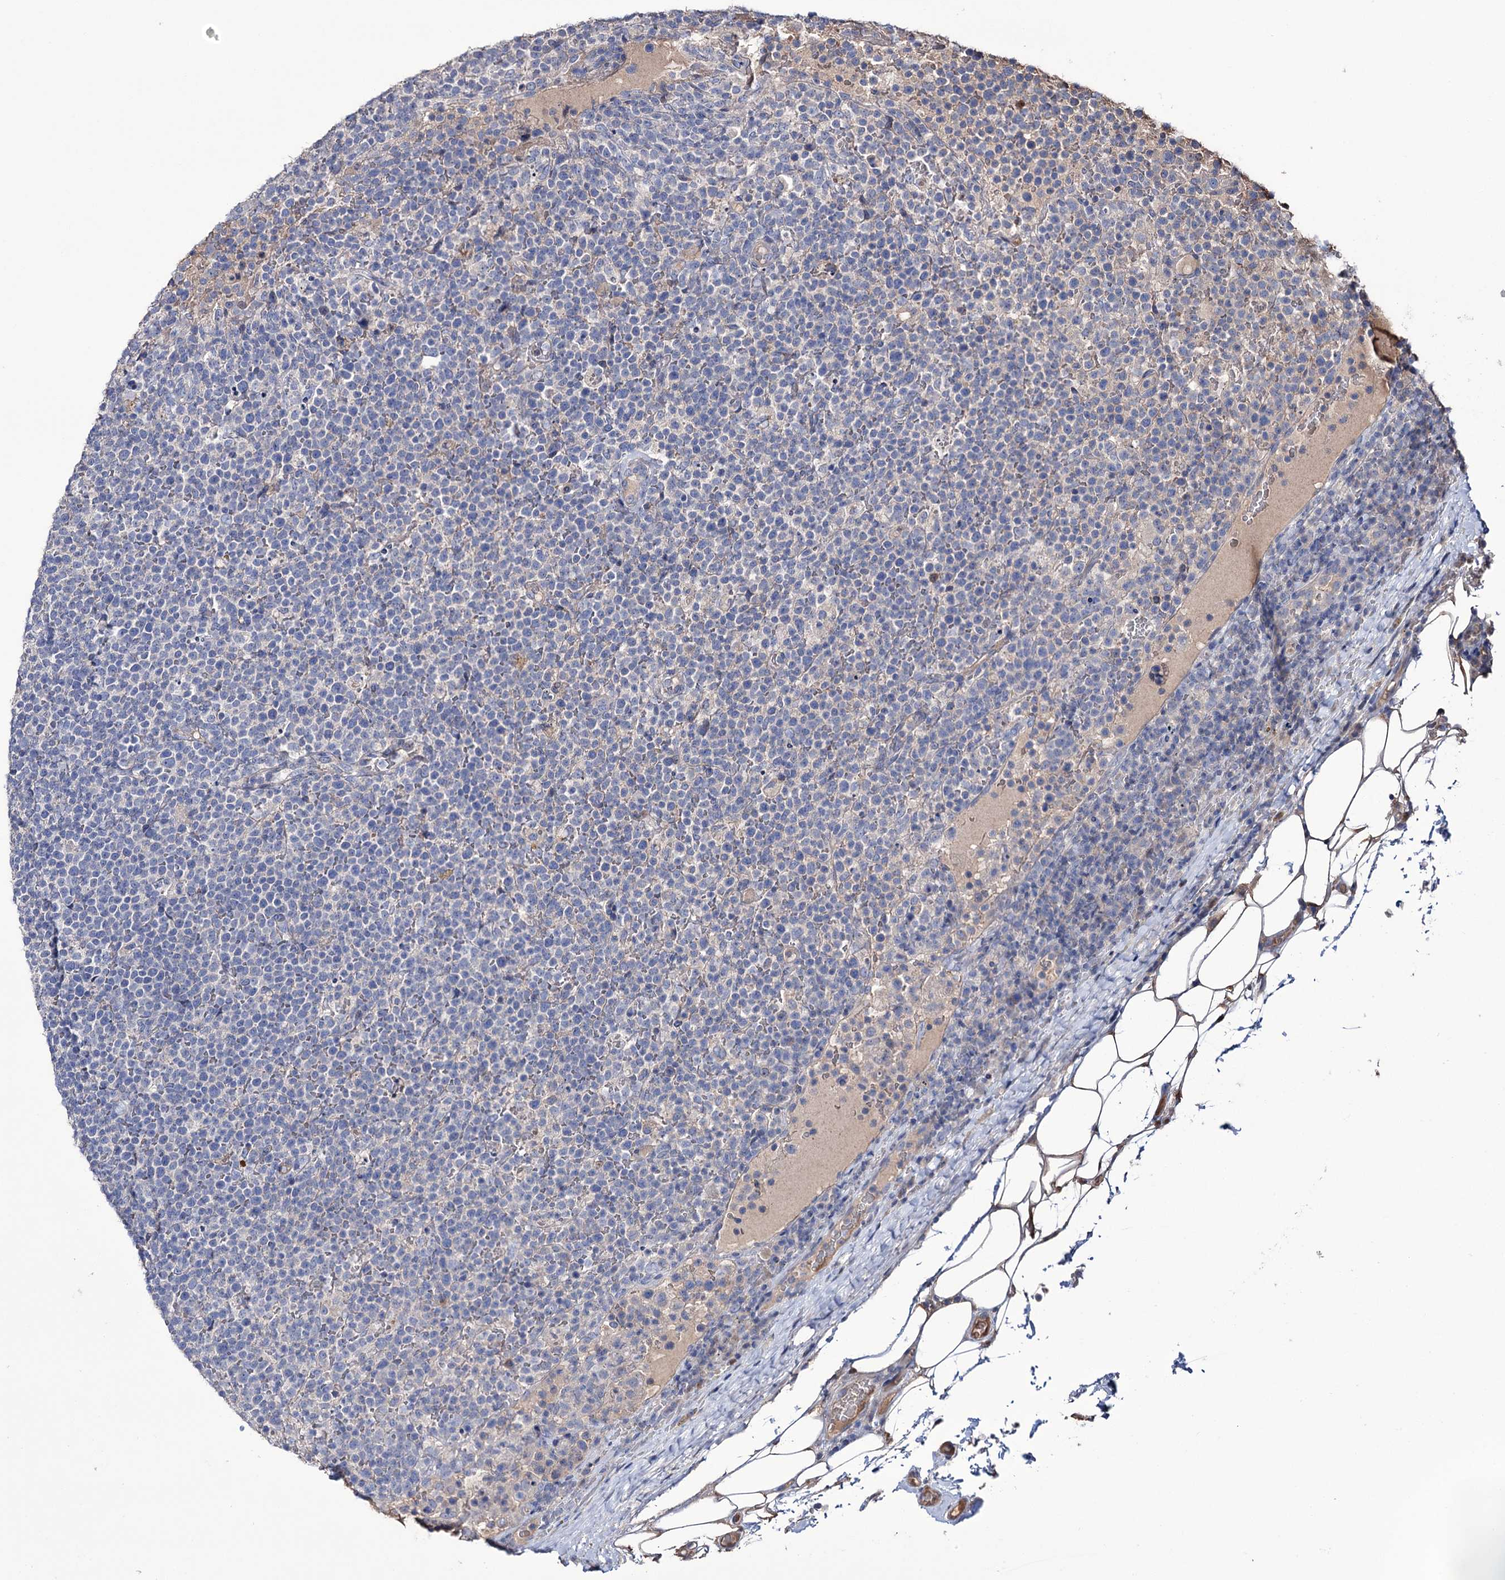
{"staining": {"intensity": "negative", "quantity": "none", "location": "none"}, "tissue": "lymphoma", "cell_type": "Tumor cells", "image_type": "cancer", "snomed": [{"axis": "morphology", "description": "Malignant lymphoma, non-Hodgkin's type, High grade"}, {"axis": "topography", "description": "Lymph node"}], "caption": "A photomicrograph of human lymphoma is negative for staining in tumor cells.", "gene": "EPB41L5", "patient": {"sex": "male", "age": 61}}